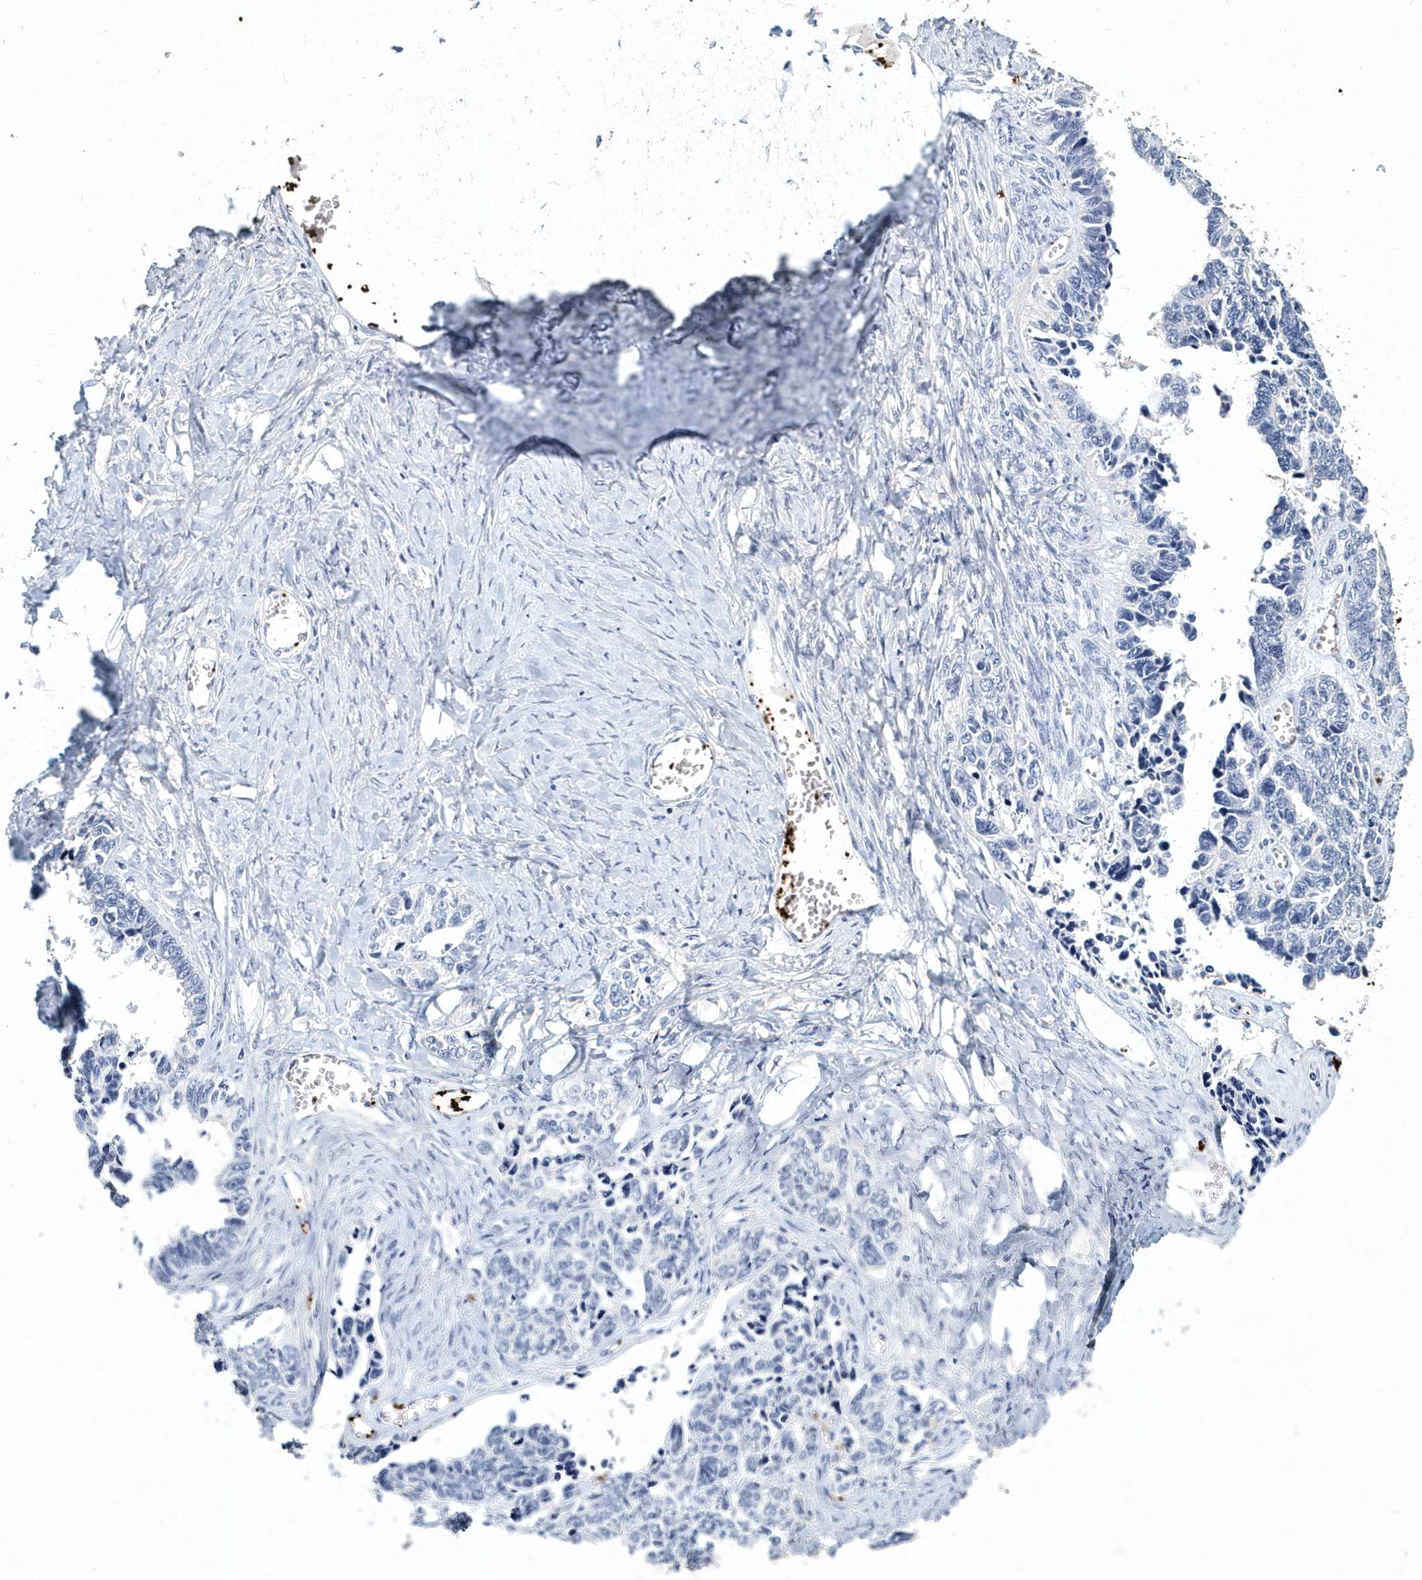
{"staining": {"intensity": "negative", "quantity": "none", "location": "none"}, "tissue": "ovarian cancer", "cell_type": "Tumor cells", "image_type": "cancer", "snomed": [{"axis": "morphology", "description": "Cystadenocarcinoma, serous, NOS"}, {"axis": "topography", "description": "Ovary"}], "caption": "This is an IHC photomicrograph of human ovarian serous cystadenocarcinoma. There is no expression in tumor cells.", "gene": "ITGA2B", "patient": {"sex": "female", "age": 79}}